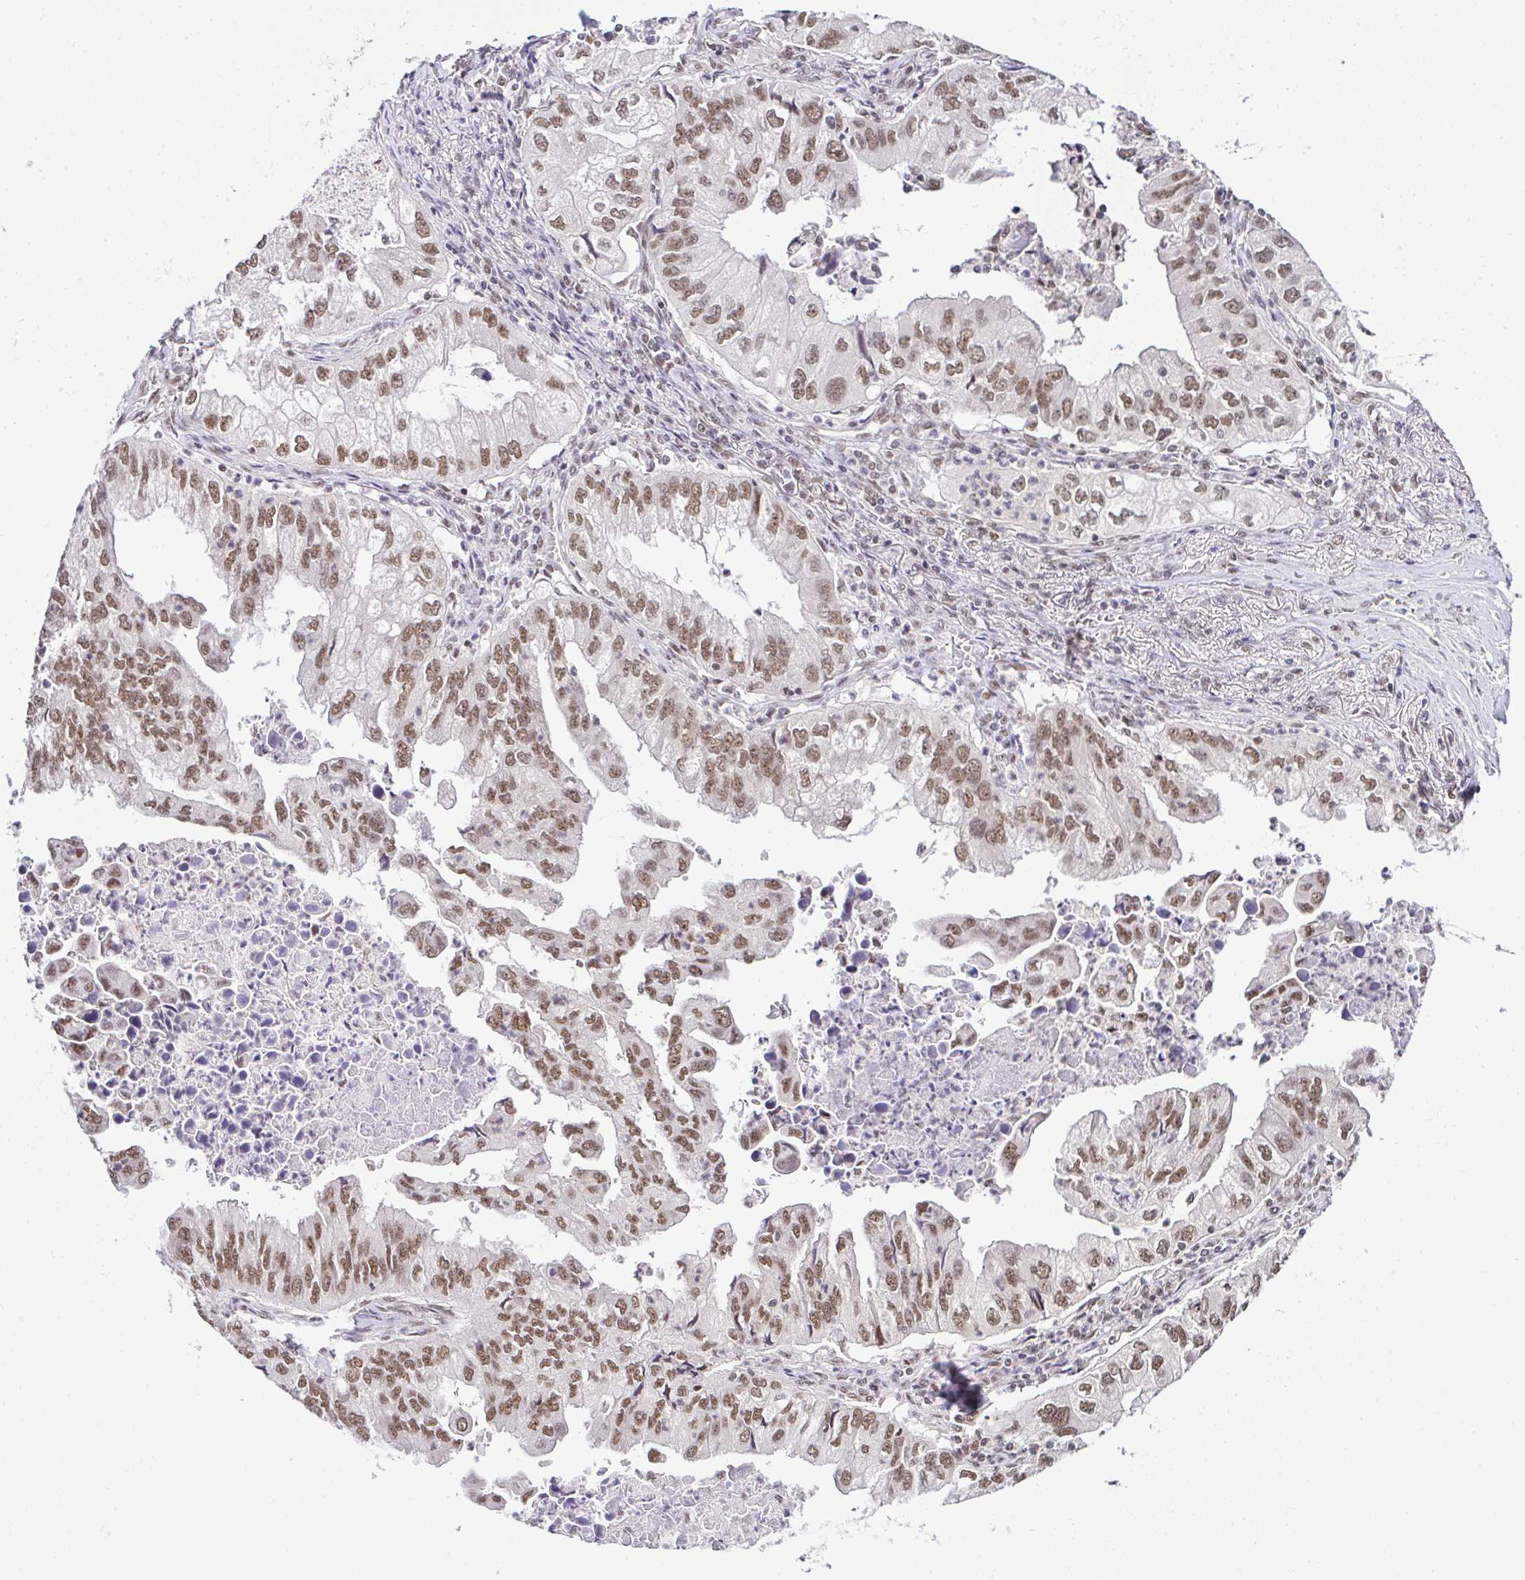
{"staining": {"intensity": "moderate", "quantity": ">75%", "location": "nuclear"}, "tissue": "lung cancer", "cell_type": "Tumor cells", "image_type": "cancer", "snomed": [{"axis": "morphology", "description": "Adenocarcinoma, NOS"}, {"axis": "topography", "description": "Lung"}], "caption": "IHC (DAB) staining of human lung cancer exhibits moderate nuclear protein staining in about >75% of tumor cells.", "gene": "PTPN2", "patient": {"sex": "male", "age": 48}}